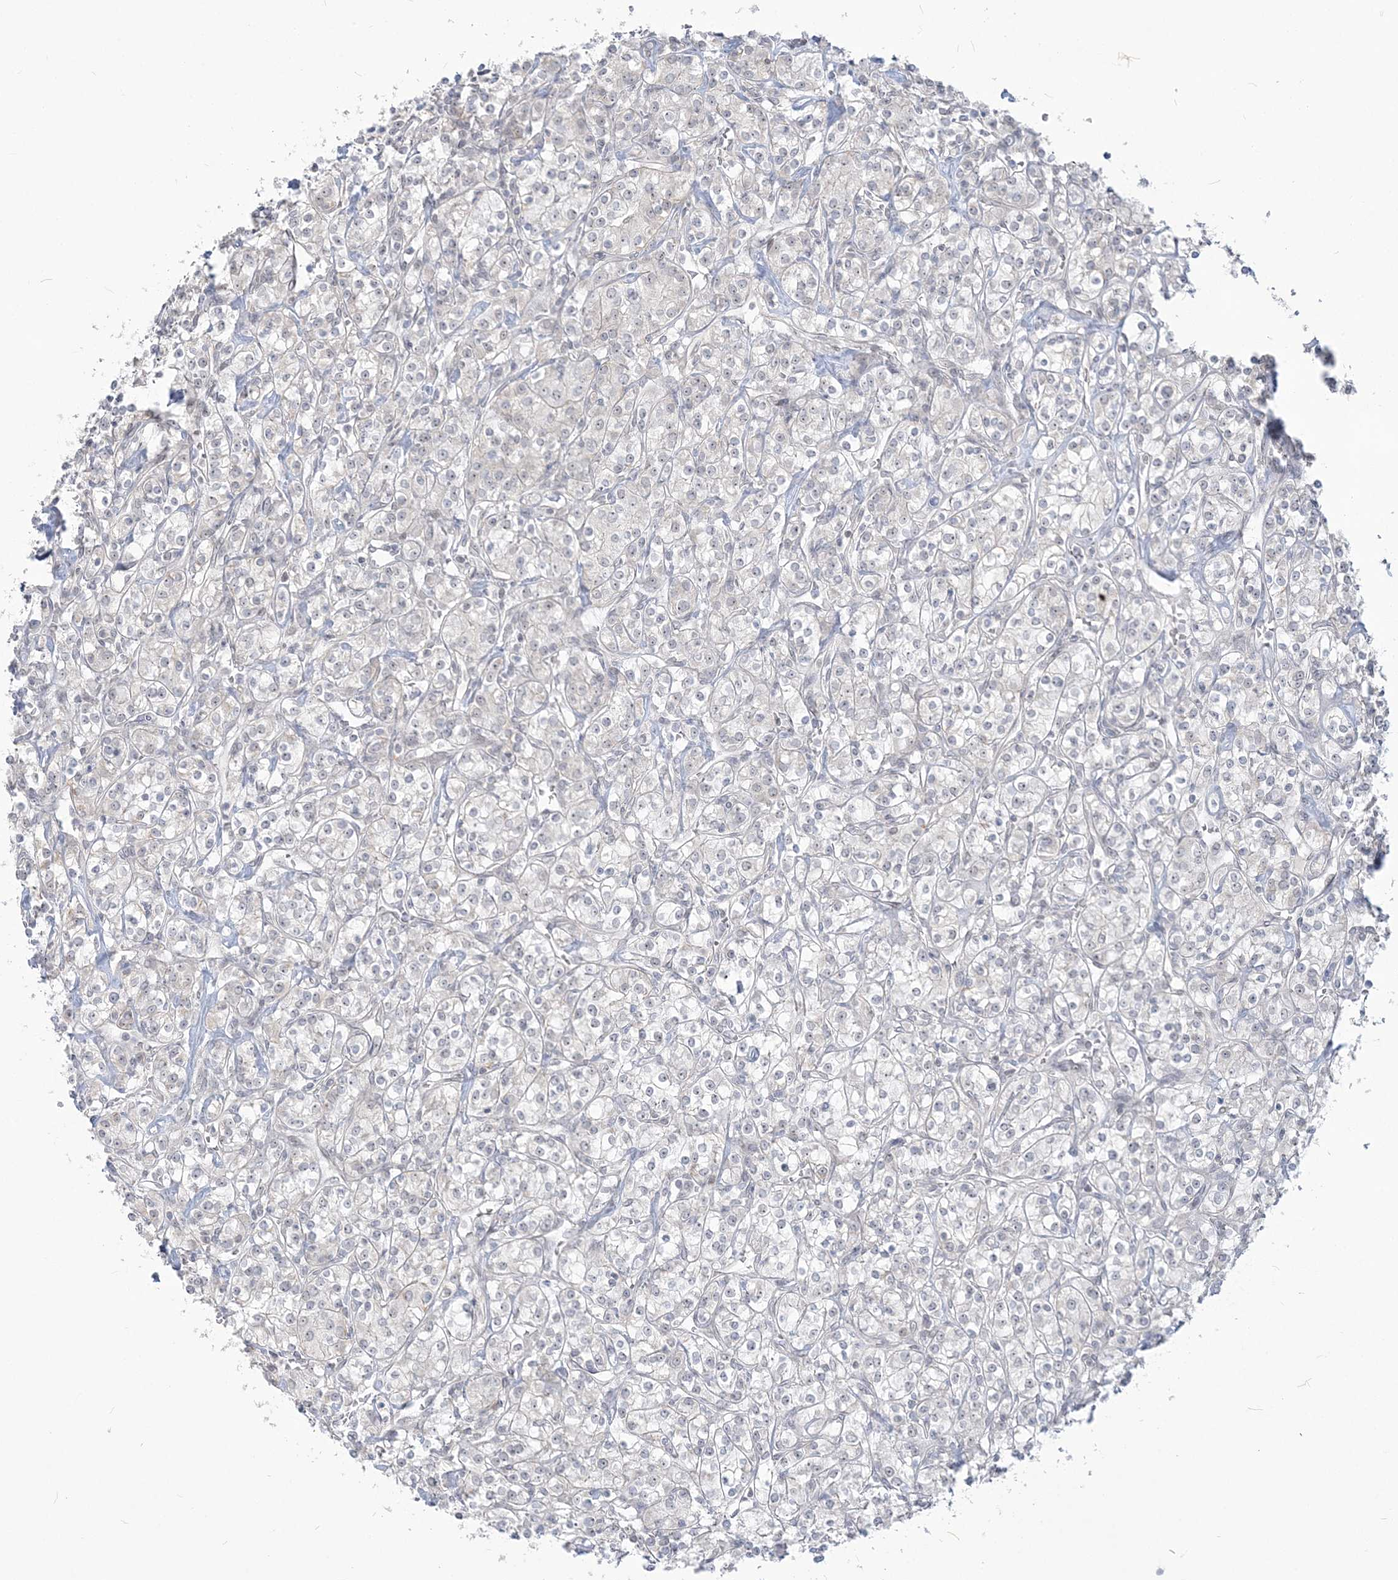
{"staining": {"intensity": "negative", "quantity": "none", "location": "none"}, "tissue": "renal cancer", "cell_type": "Tumor cells", "image_type": "cancer", "snomed": [{"axis": "morphology", "description": "Adenocarcinoma, NOS"}, {"axis": "topography", "description": "Kidney"}], "caption": "Tumor cells are negative for protein expression in human renal adenocarcinoma. (DAB (3,3'-diaminobenzidine) immunohistochemistry (IHC) with hematoxylin counter stain).", "gene": "SDAD1", "patient": {"sex": "male", "age": 77}}